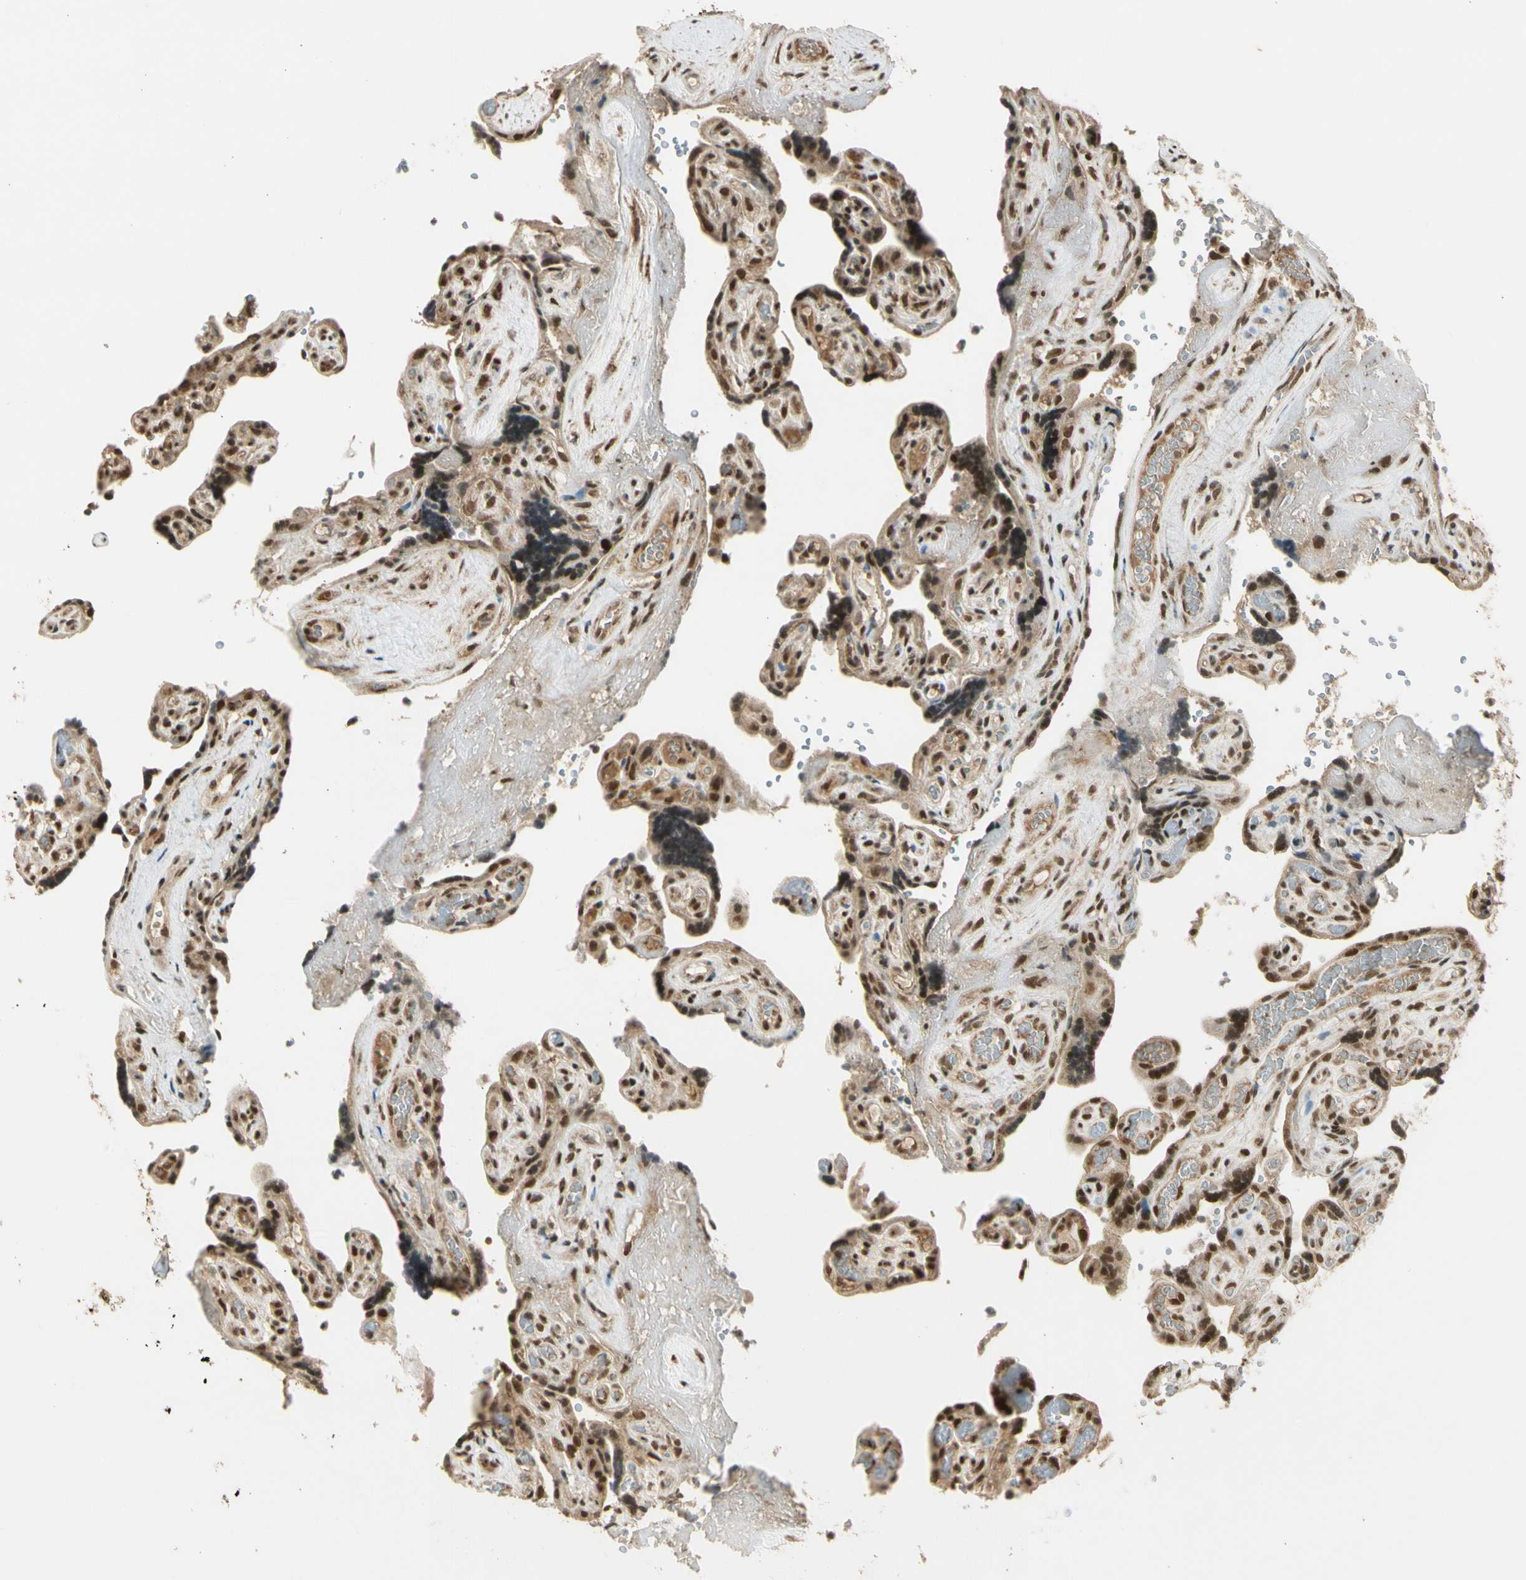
{"staining": {"intensity": "strong", "quantity": ">75%", "location": "cytoplasmic/membranous,nuclear"}, "tissue": "placenta", "cell_type": "Decidual cells", "image_type": "normal", "snomed": [{"axis": "morphology", "description": "Normal tissue, NOS"}, {"axis": "topography", "description": "Placenta"}], "caption": "The immunohistochemical stain shows strong cytoplasmic/membranous,nuclear staining in decidual cells of benign placenta.", "gene": "ZNF135", "patient": {"sex": "female", "age": 30}}